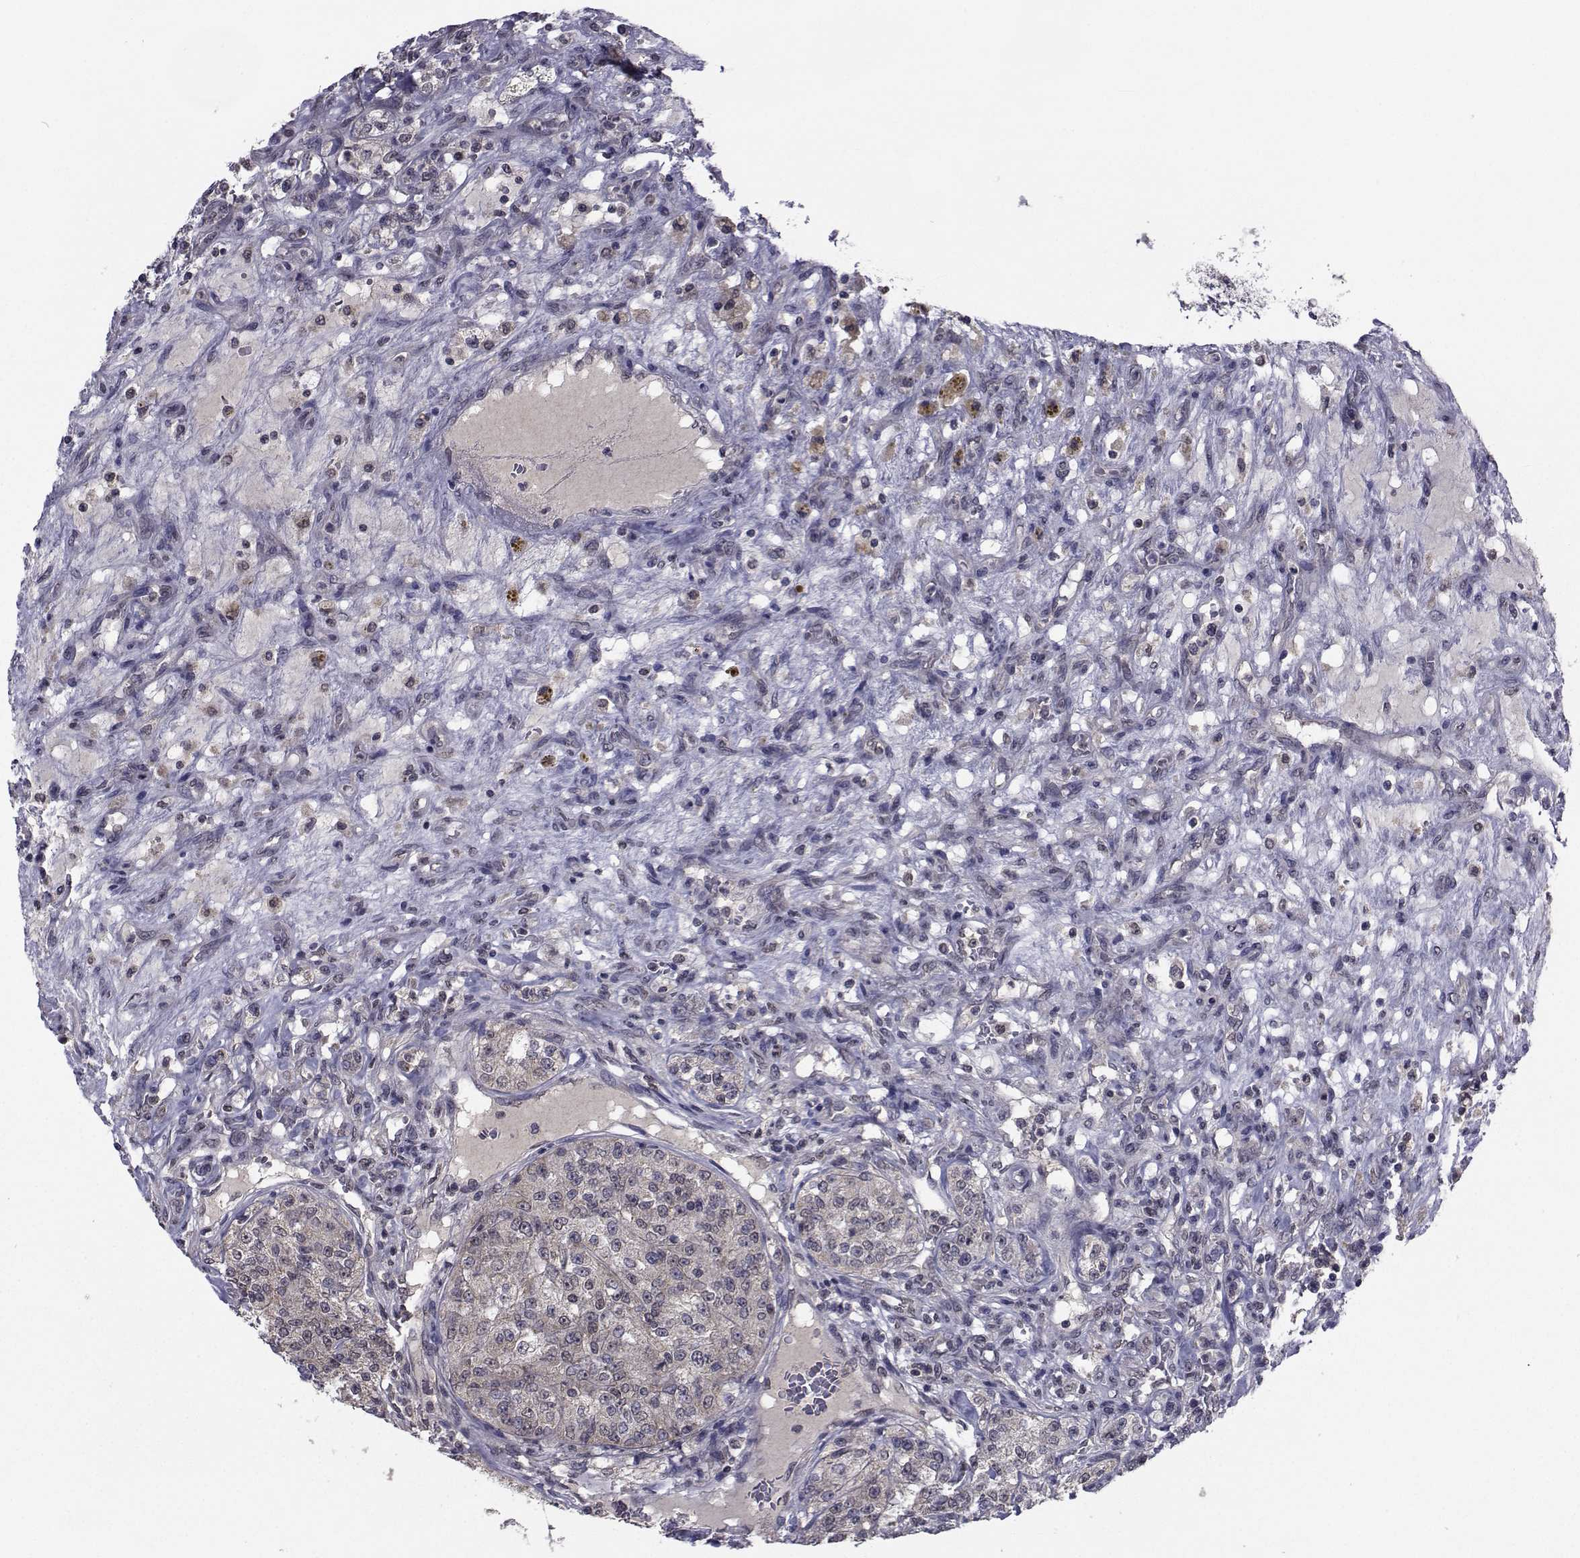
{"staining": {"intensity": "weak", "quantity": "25%-75%", "location": "cytoplasmic/membranous"}, "tissue": "renal cancer", "cell_type": "Tumor cells", "image_type": "cancer", "snomed": [{"axis": "morphology", "description": "Adenocarcinoma, NOS"}, {"axis": "topography", "description": "Kidney"}], "caption": "Human renal cancer stained for a protein (brown) exhibits weak cytoplasmic/membranous positive staining in approximately 25%-75% of tumor cells.", "gene": "CYP2S1", "patient": {"sex": "female", "age": 63}}